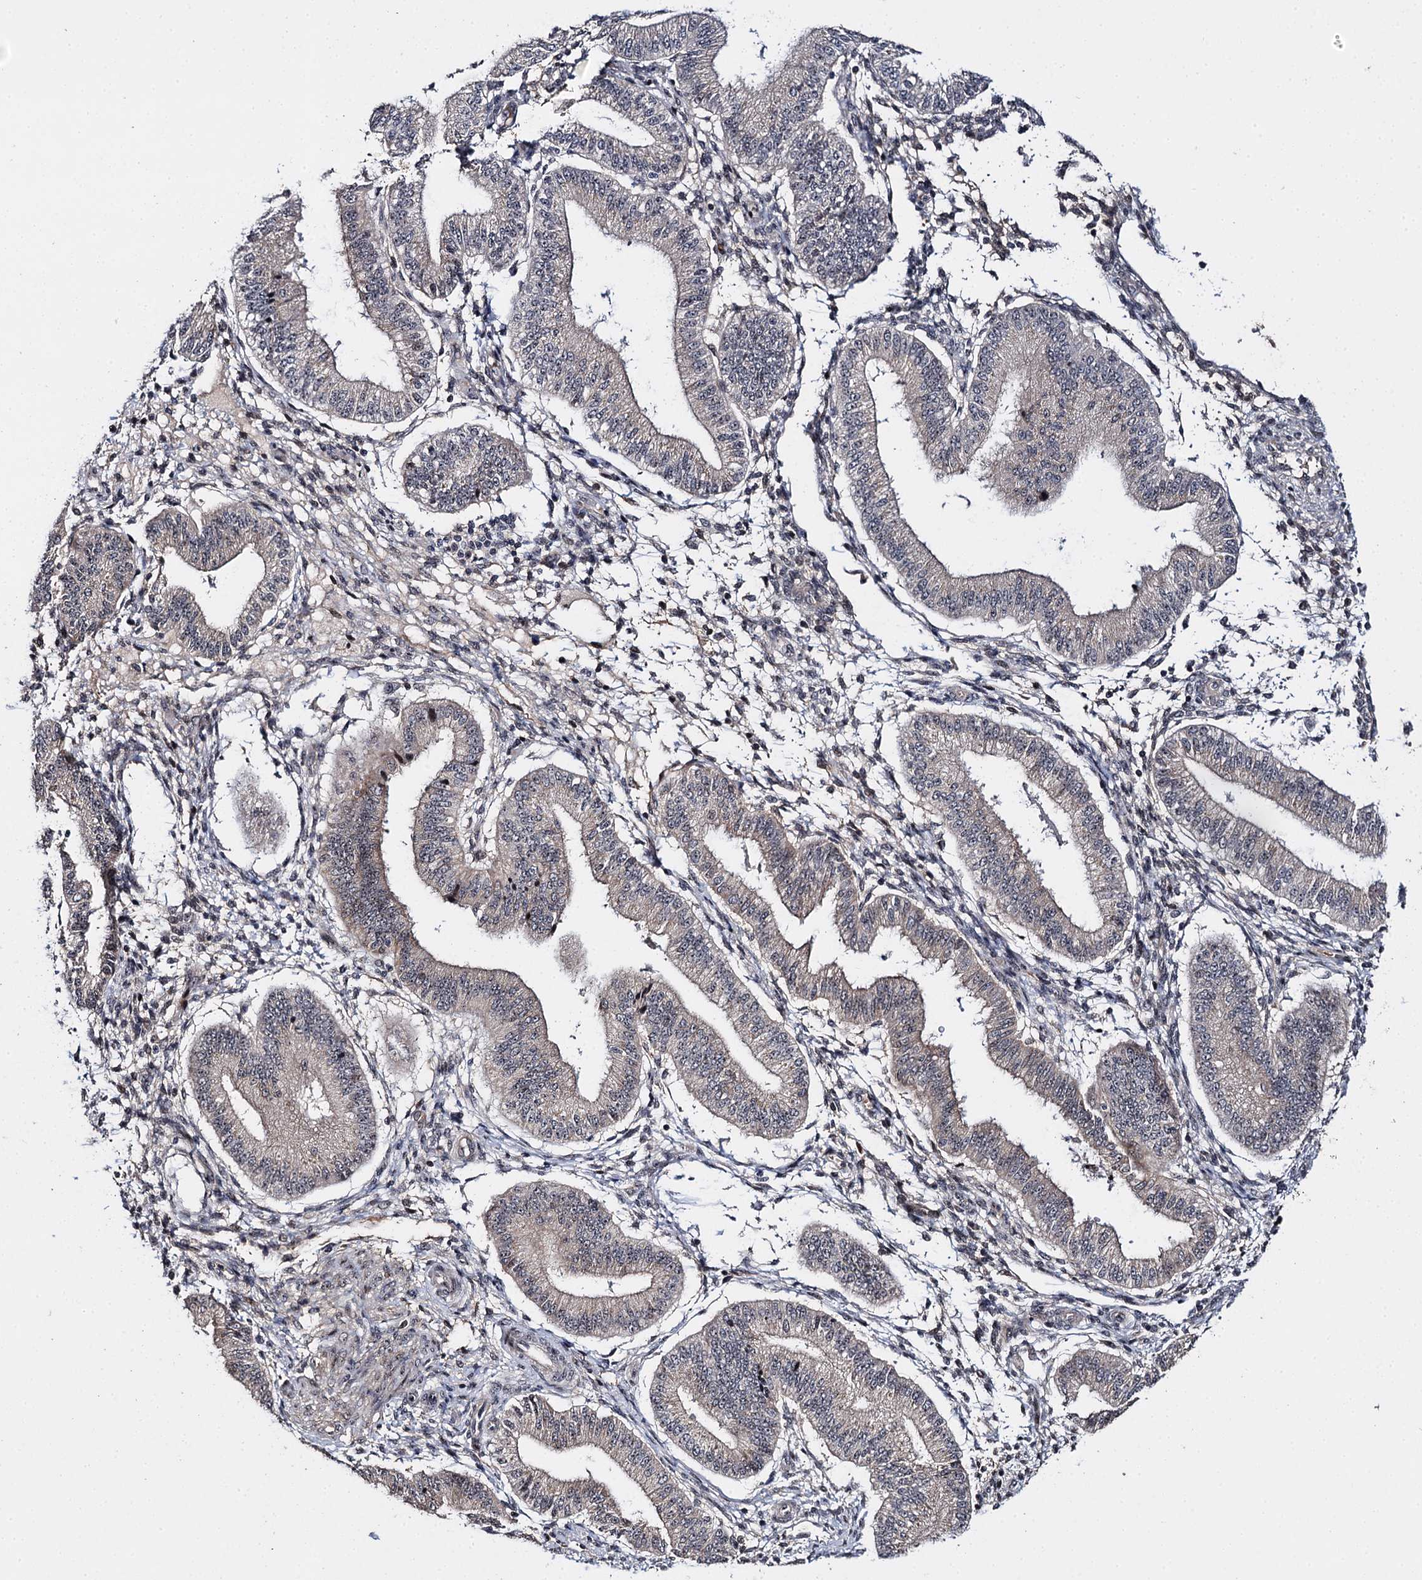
{"staining": {"intensity": "weak", "quantity": "<25%", "location": "cytoplasmic/membranous,nuclear"}, "tissue": "endometrium", "cell_type": "Cells in endometrial stroma", "image_type": "normal", "snomed": [{"axis": "morphology", "description": "Normal tissue, NOS"}, {"axis": "topography", "description": "Endometrium"}], "caption": "A high-resolution photomicrograph shows immunohistochemistry (IHC) staining of unremarkable endometrium, which exhibits no significant positivity in cells in endometrial stroma. The staining was performed using DAB to visualize the protein expression in brown, while the nuclei were stained in blue with hematoxylin (Magnification: 20x).", "gene": "SUPT20H", "patient": {"sex": "female", "age": 39}}